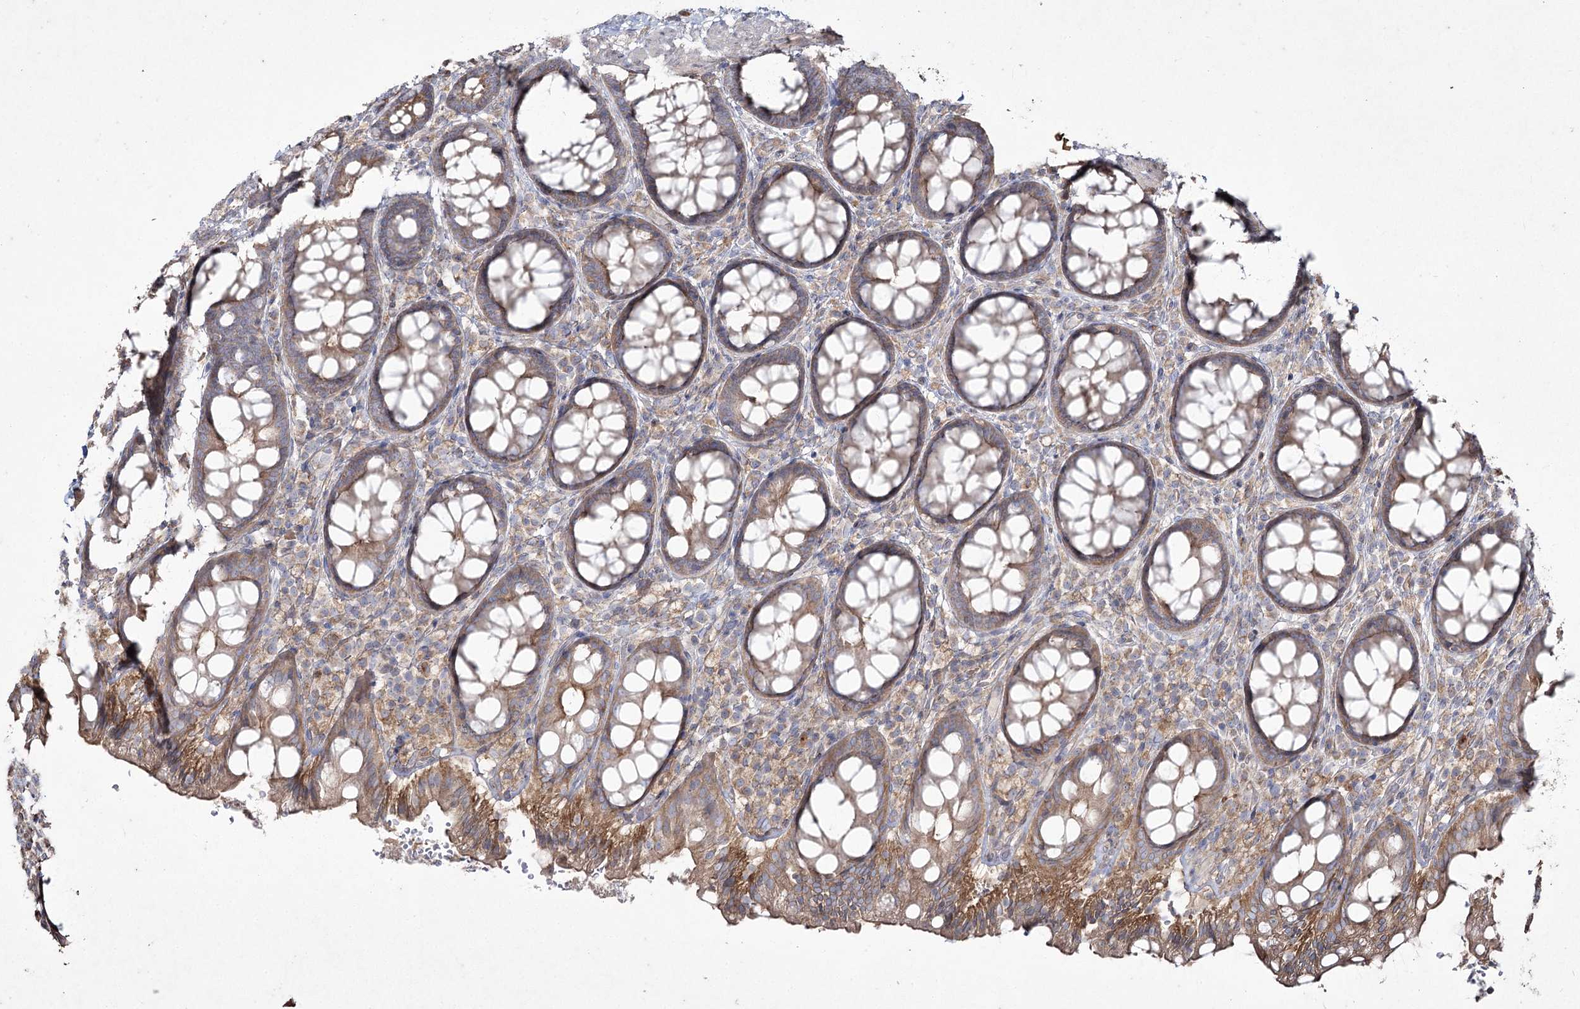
{"staining": {"intensity": "moderate", "quantity": ">75%", "location": "cytoplasmic/membranous"}, "tissue": "rectum", "cell_type": "Glandular cells", "image_type": "normal", "snomed": [{"axis": "morphology", "description": "Normal tissue, NOS"}, {"axis": "topography", "description": "Rectum"}], "caption": "IHC staining of unremarkable rectum, which reveals medium levels of moderate cytoplasmic/membranous staining in approximately >75% of glandular cells indicating moderate cytoplasmic/membranous protein positivity. The staining was performed using DAB (3,3'-diaminobenzidine) (brown) for protein detection and nuclei were counterstained in hematoxylin (blue).", "gene": "SH3TC1", "patient": {"sex": "male", "age": 83}}